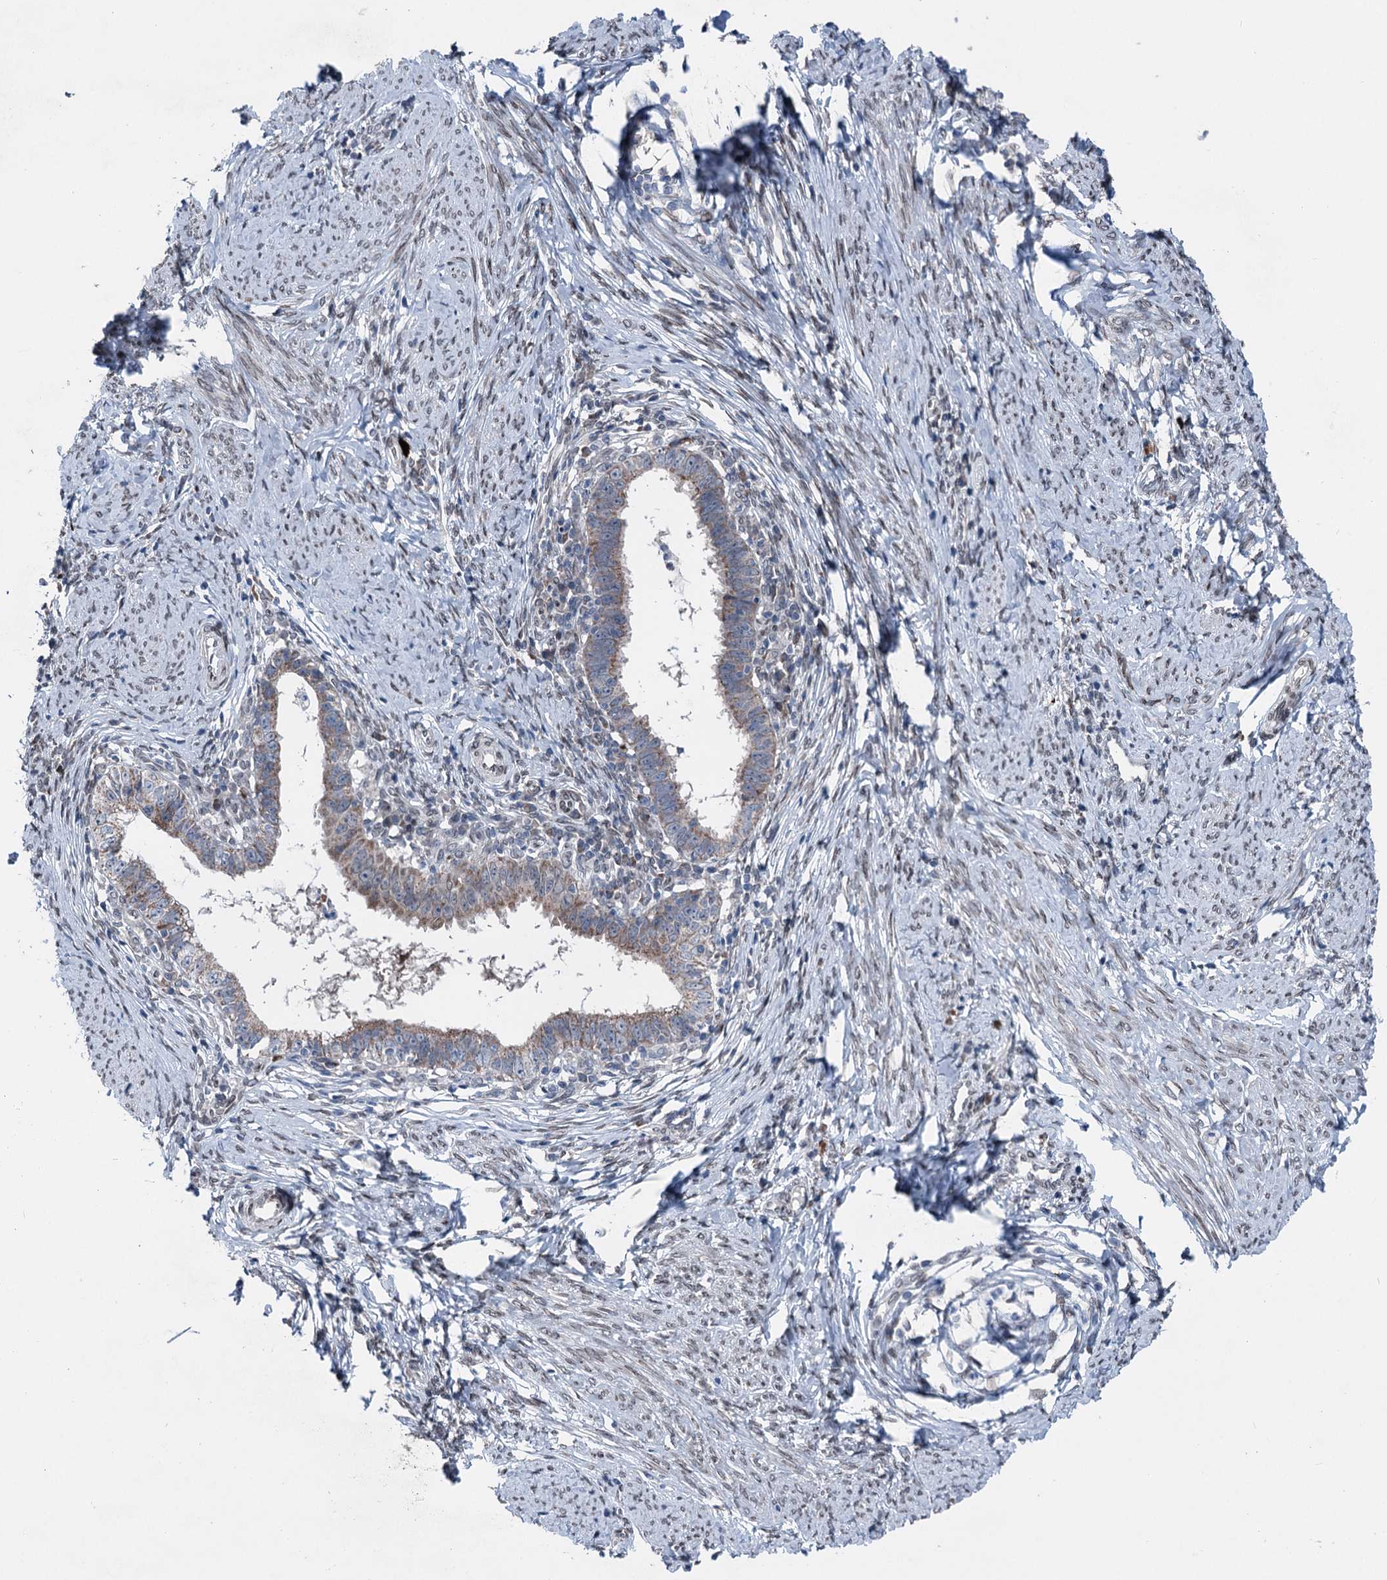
{"staining": {"intensity": "weak", "quantity": ">75%", "location": "cytoplasmic/membranous"}, "tissue": "cervical cancer", "cell_type": "Tumor cells", "image_type": "cancer", "snomed": [{"axis": "morphology", "description": "Adenocarcinoma, NOS"}, {"axis": "topography", "description": "Cervix"}], "caption": "Brown immunohistochemical staining in human cervical cancer shows weak cytoplasmic/membranous expression in about >75% of tumor cells.", "gene": "MRPL14", "patient": {"sex": "female", "age": 36}}